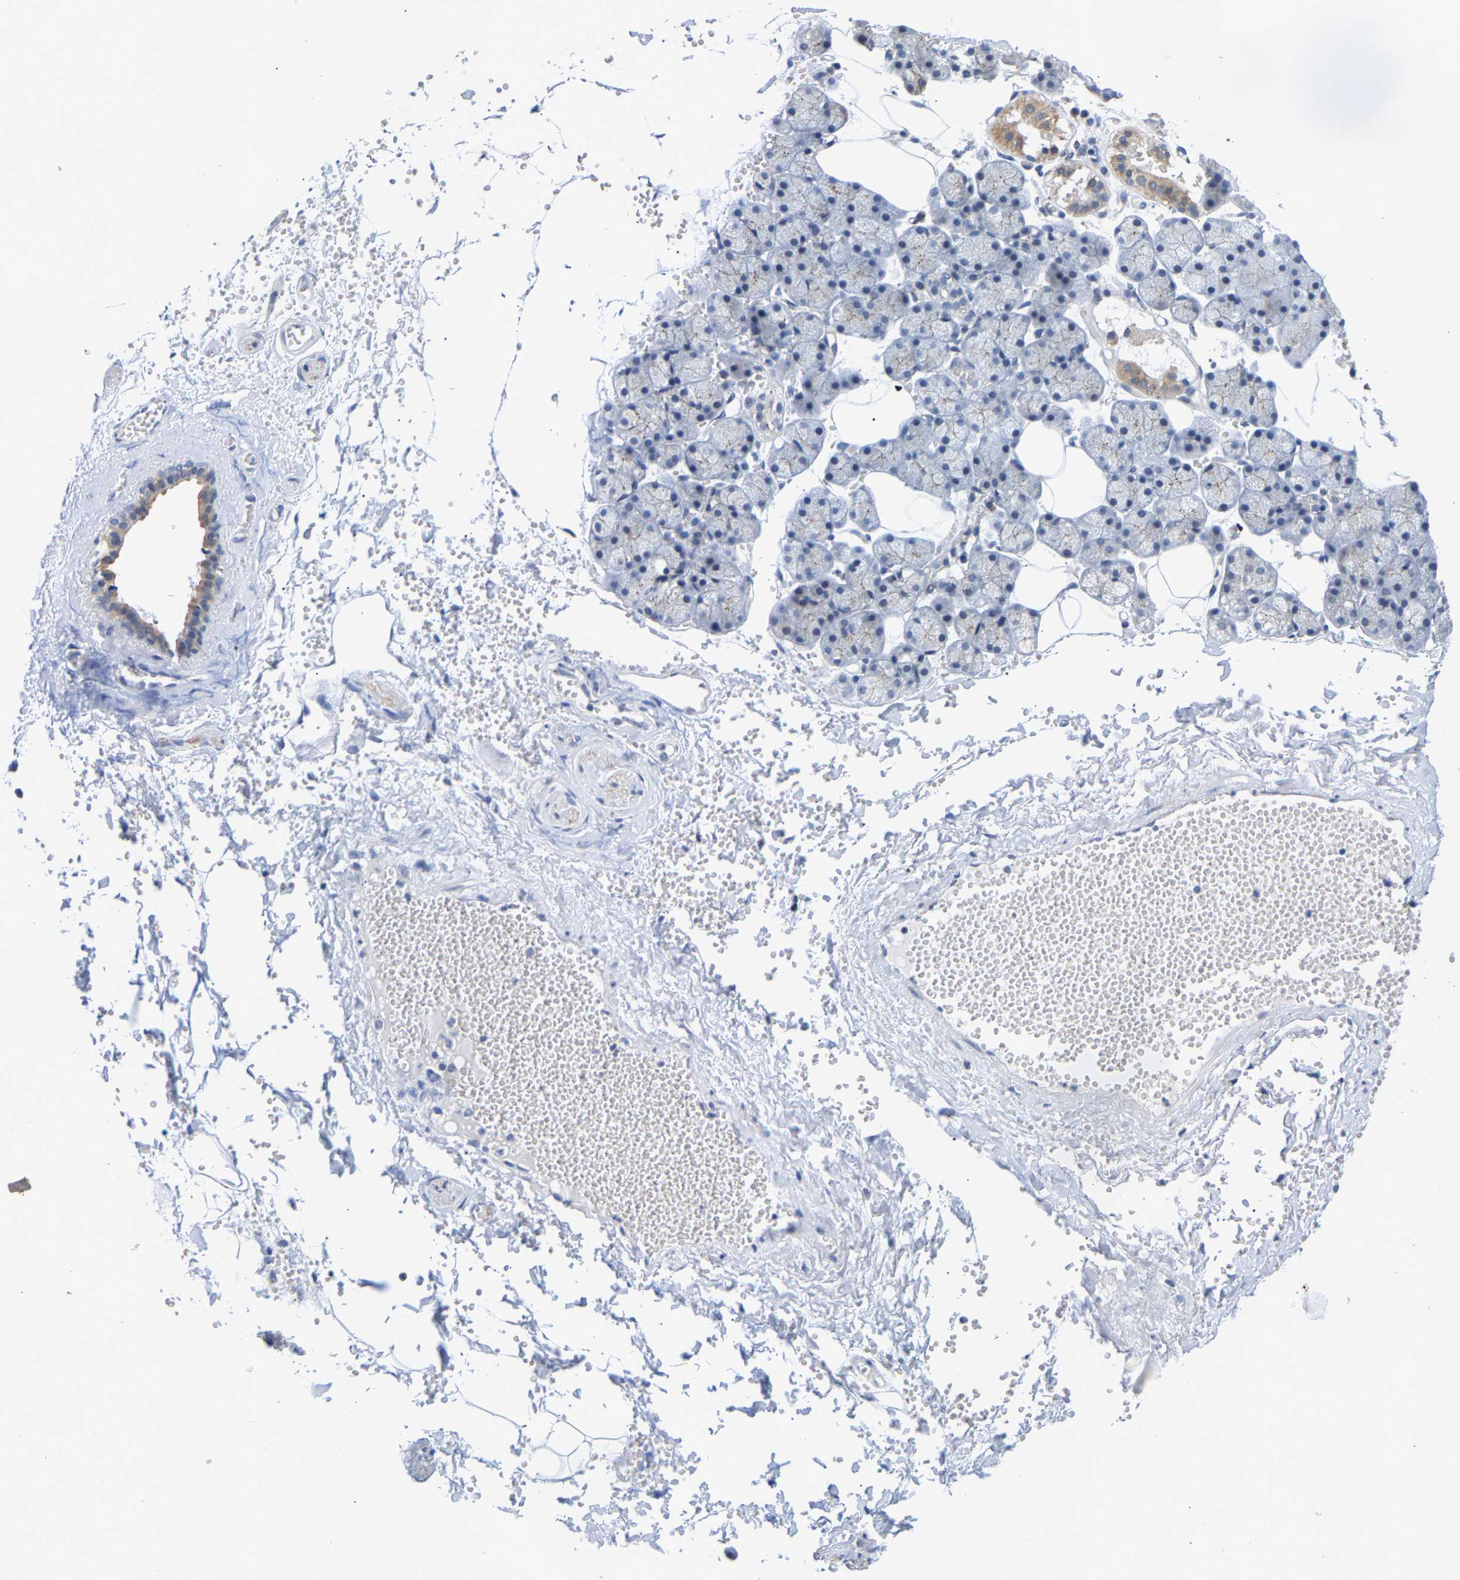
{"staining": {"intensity": "moderate", "quantity": "<25%", "location": "cytoplasmic/membranous"}, "tissue": "salivary gland", "cell_type": "Glandular cells", "image_type": "normal", "snomed": [{"axis": "morphology", "description": "Normal tissue, NOS"}, {"axis": "topography", "description": "Salivary gland"}], "caption": "Immunohistochemistry (DAB) staining of benign salivary gland exhibits moderate cytoplasmic/membranous protein positivity in approximately <25% of glandular cells.", "gene": "PCNT", "patient": {"sex": "male", "age": 62}}